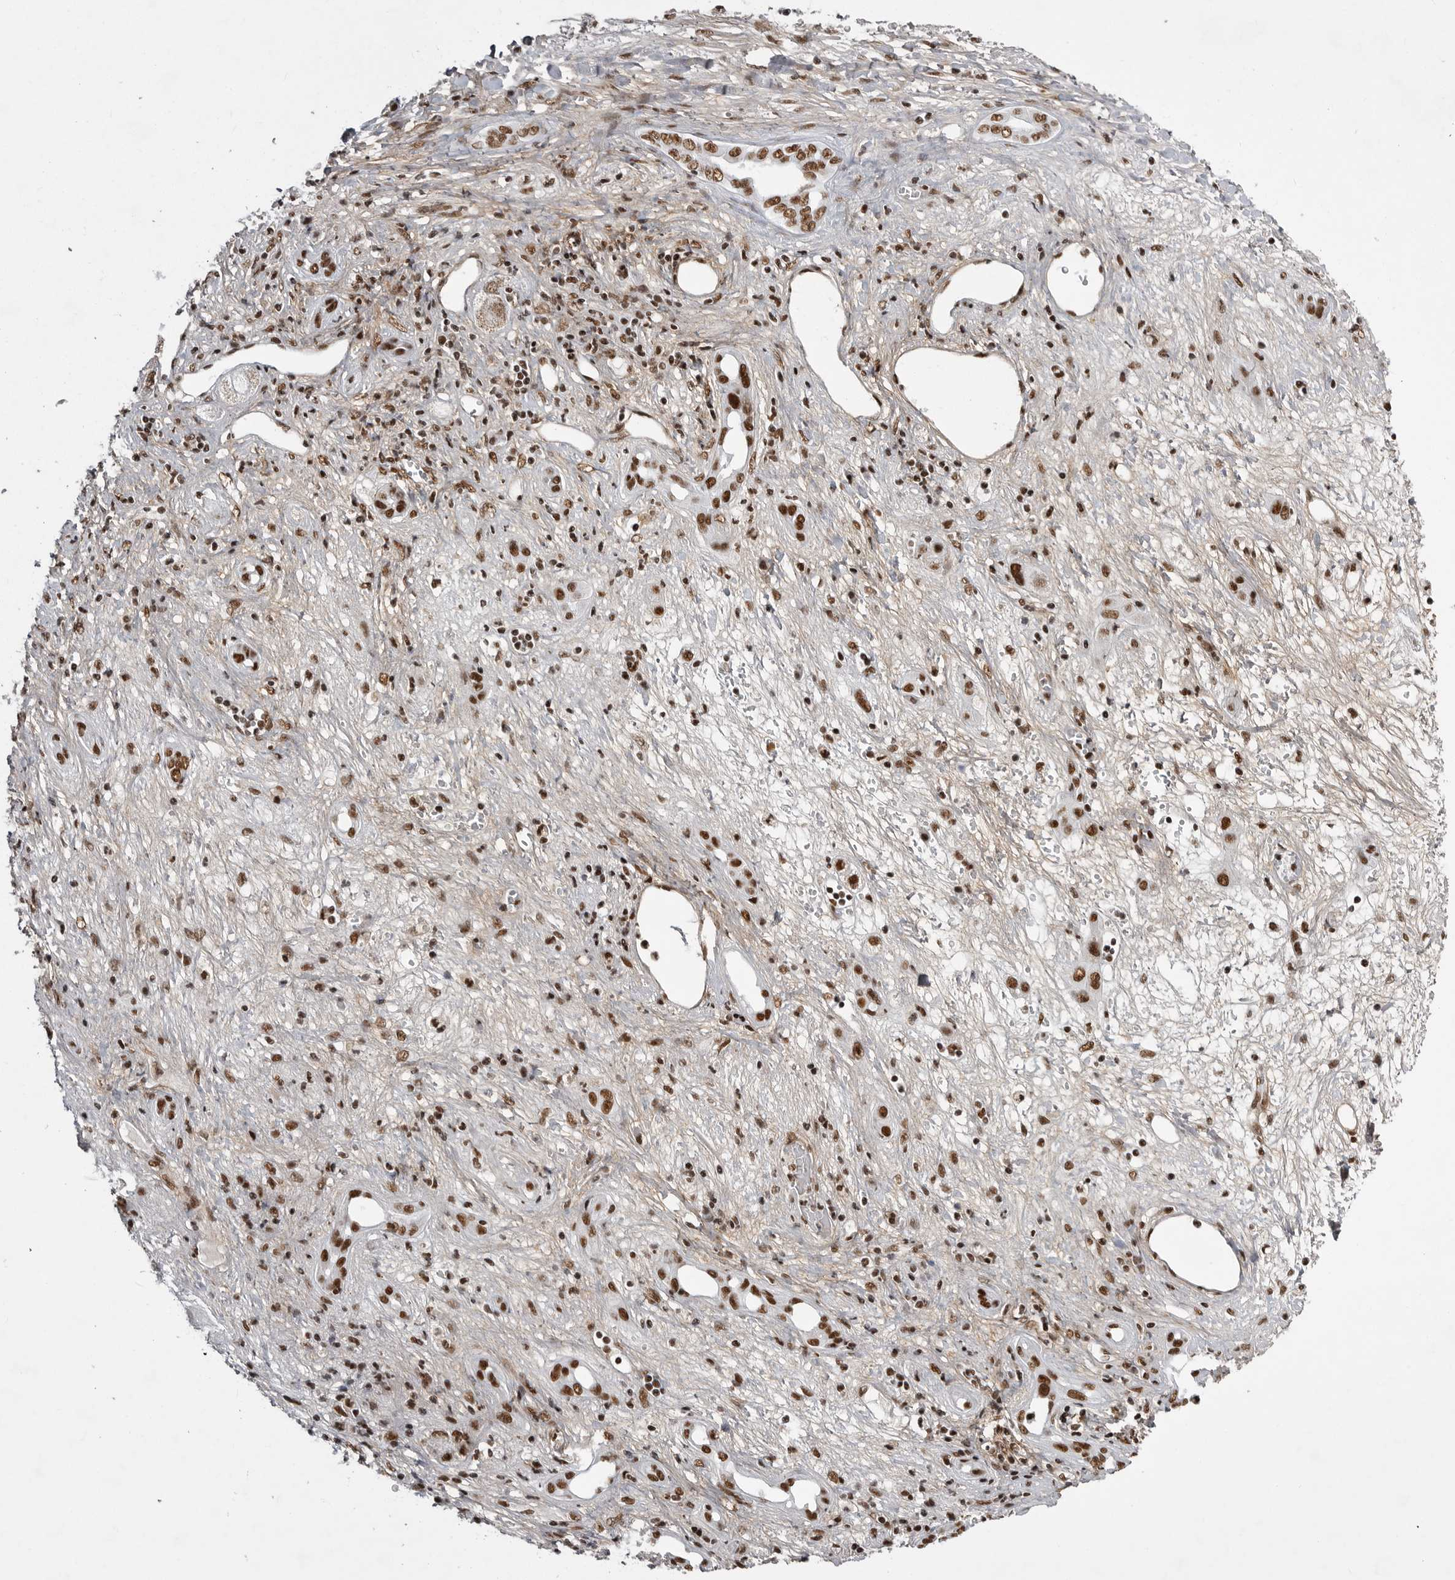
{"staining": {"intensity": "strong", "quantity": ">75%", "location": "nuclear"}, "tissue": "liver cancer", "cell_type": "Tumor cells", "image_type": "cancer", "snomed": [{"axis": "morphology", "description": "Carcinoma, Hepatocellular, NOS"}, {"axis": "topography", "description": "Liver"}], "caption": "Liver cancer (hepatocellular carcinoma) stained with immunohistochemistry shows strong nuclear expression in approximately >75% of tumor cells. The protein of interest is shown in brown color, while the nuclei are stained blue.", "gene": "PPP1R8", "patient": {"sex": "female", "age": 73}}